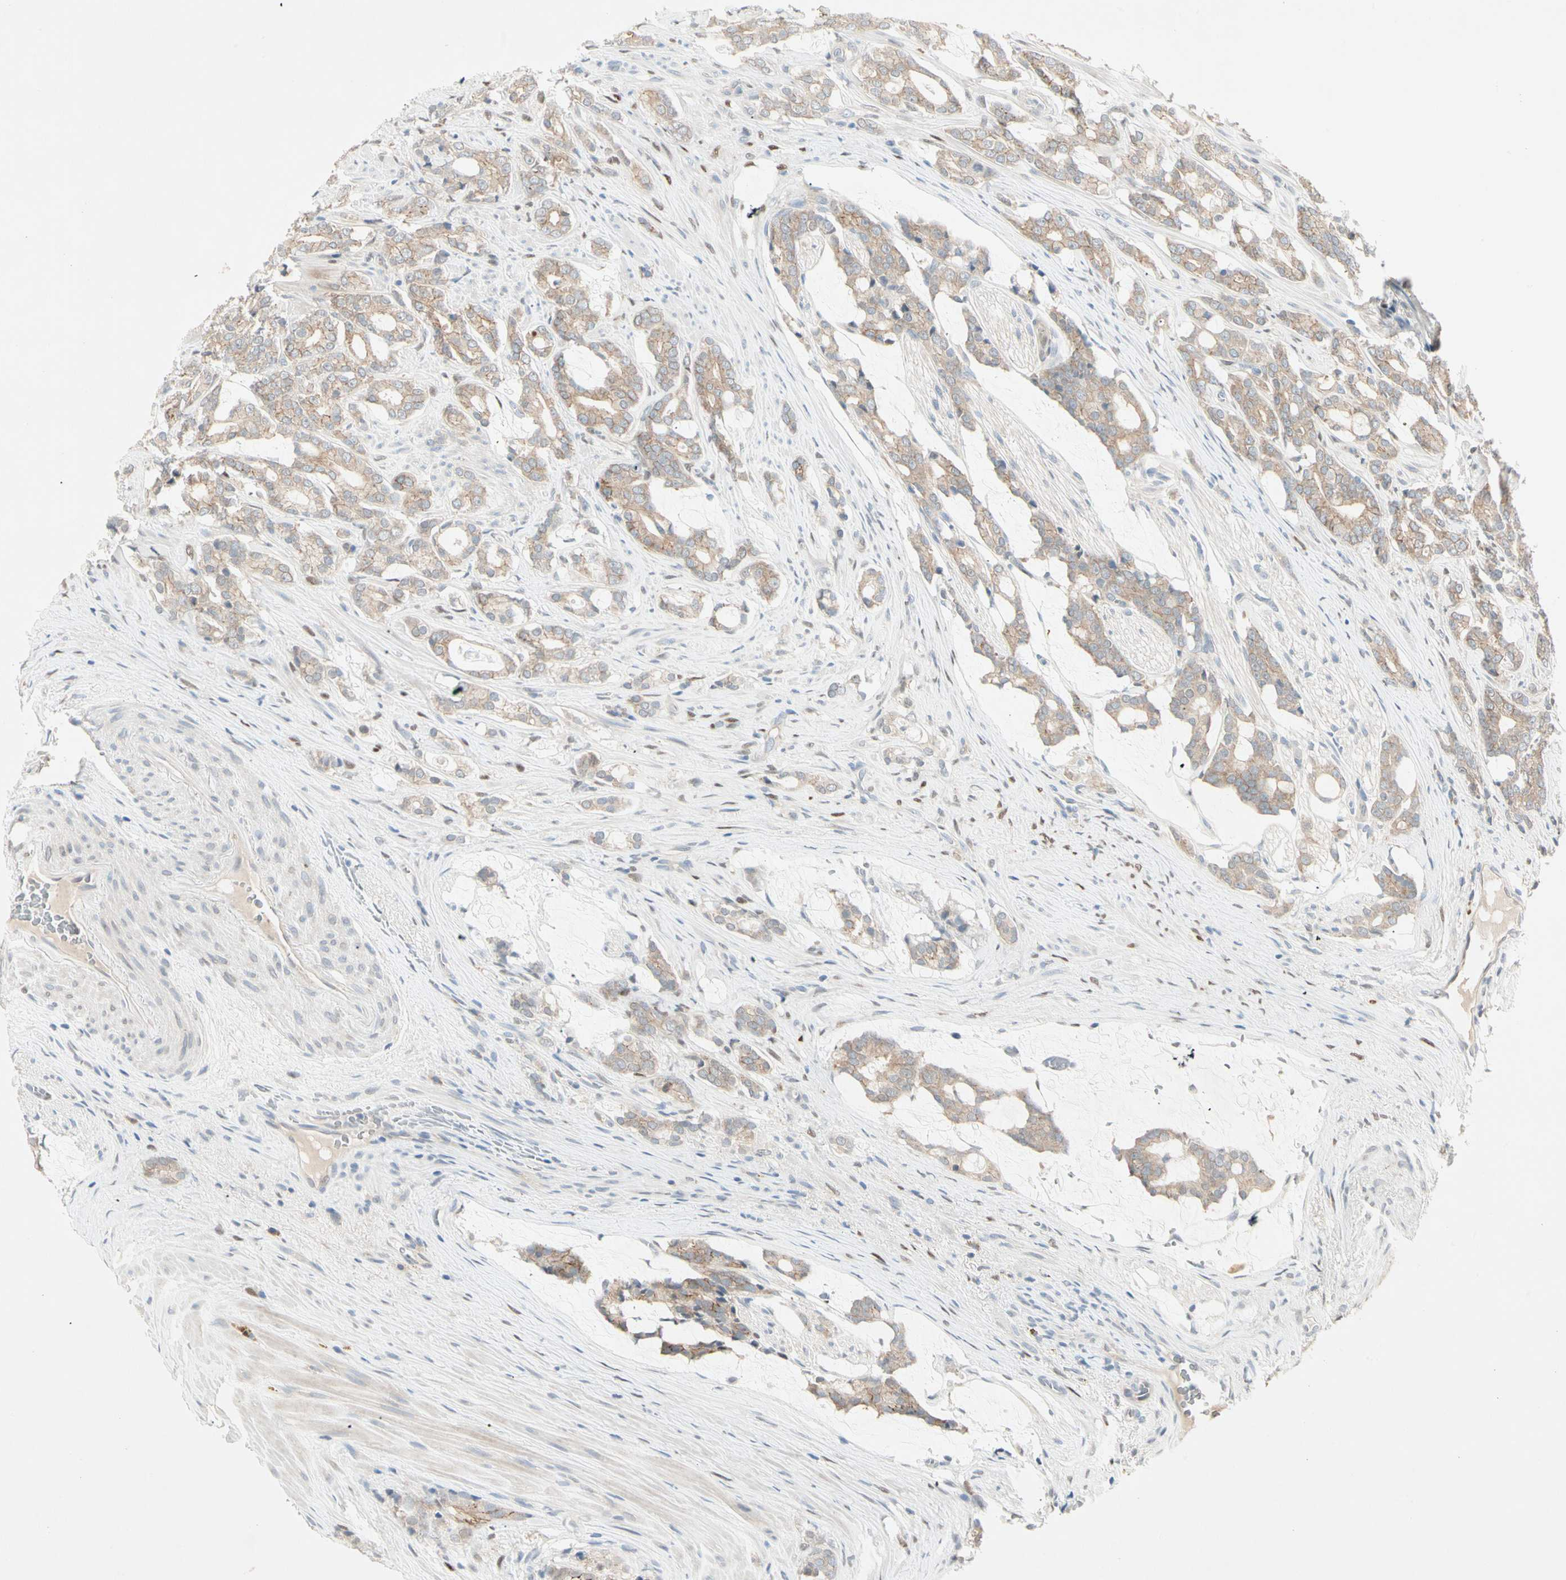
{"staining": {"intensity": "weak", "quantity": ">75%", "location": "cytoplasmic/membranous"}, "tissue": "prostate cancer", "cell_type": "Tumor cells", "image_type": "cancer", "snomed": [{"axis": "morphology", "description": "Adenocarcinoma, Low grade"}, {"axis": "topography", "description": "Prostate"}], "caption": "A low amount of weak cytoplasmic/membranous positivity is seen in about >75% of tumor cells in adenocarcinoma (low-grade) (prostate) tissue.", "gene": "IL1R1", "patient": {"sex": "male", "age": 58}}